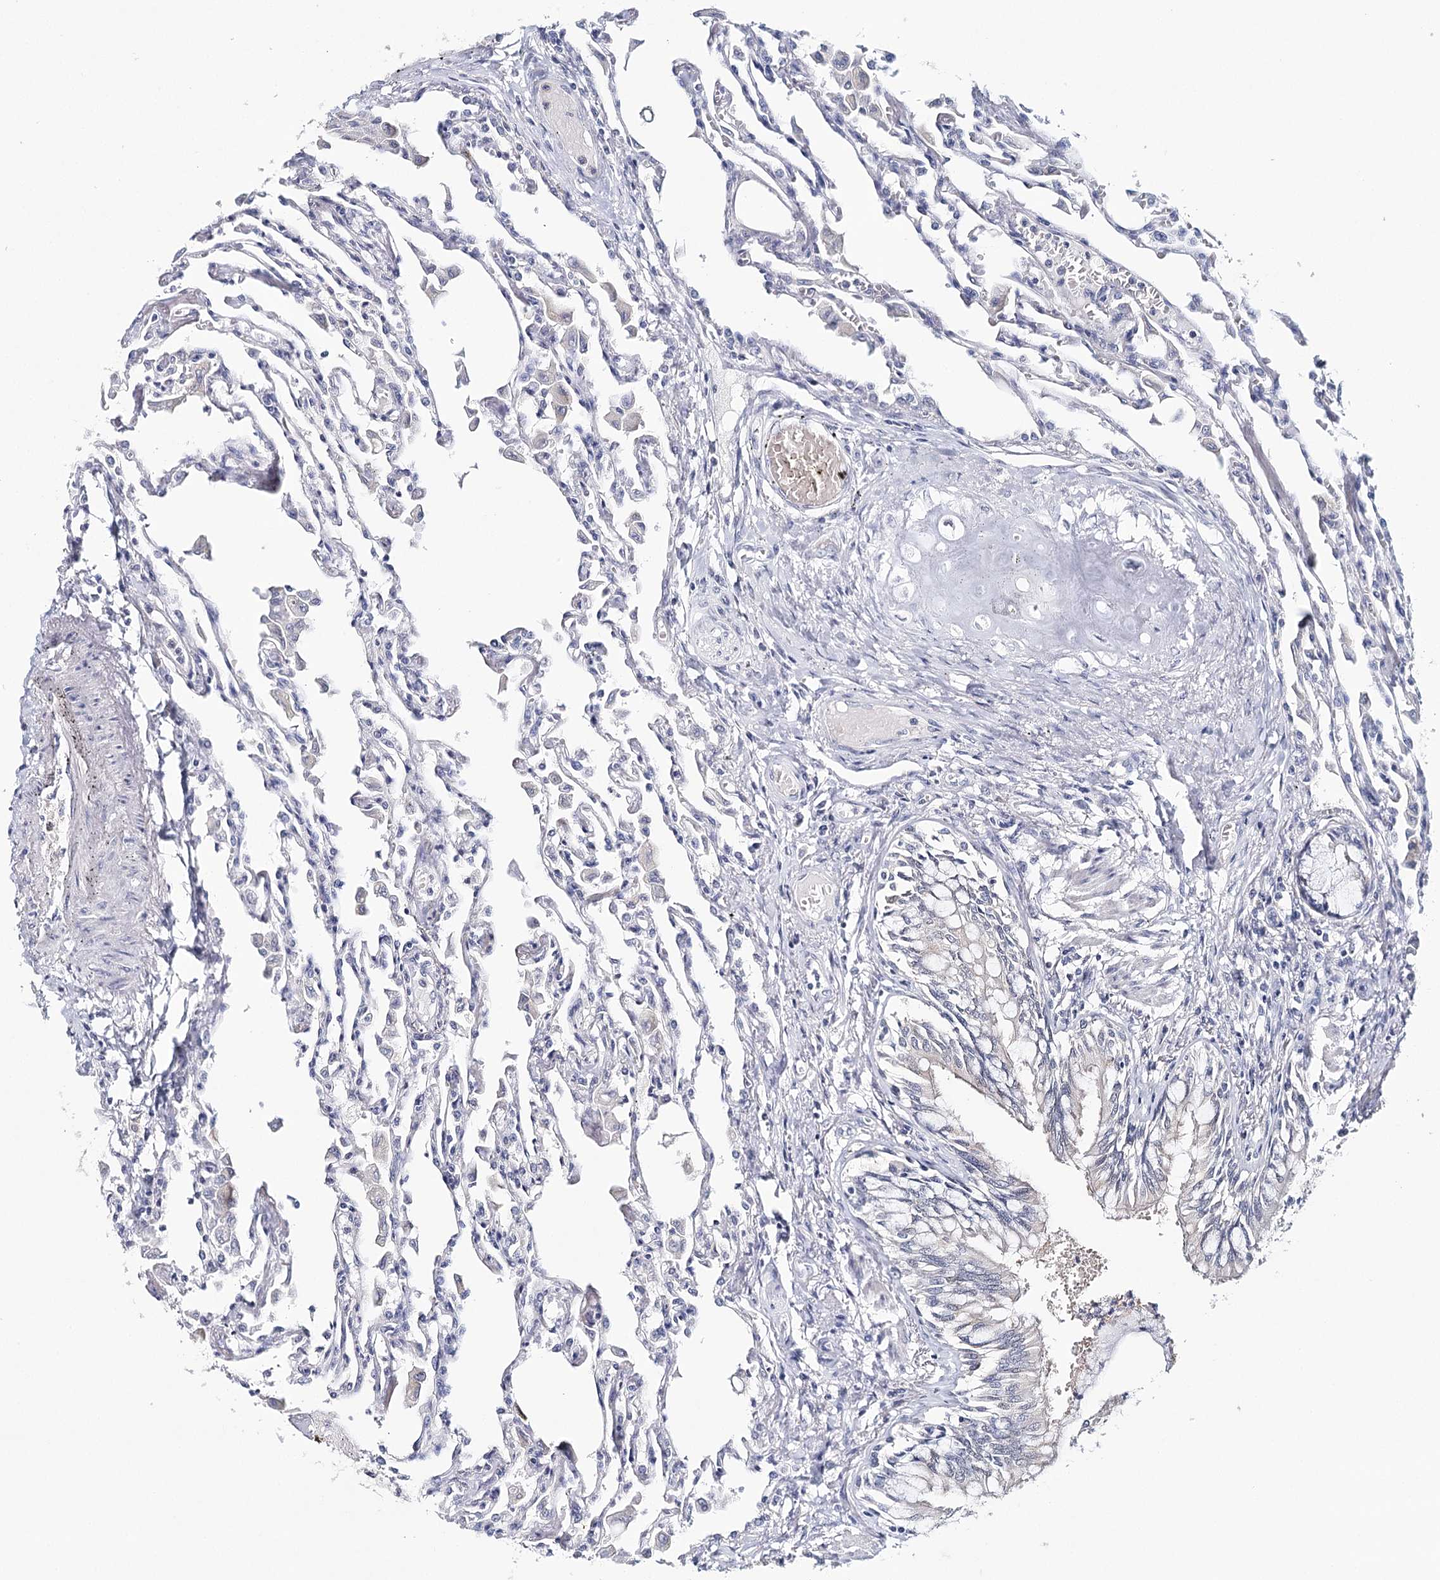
{"staining": {"intensity": "negative", "quantity": "none", "location": "none"}, "tissue": "lung", "cell_type": "Alveolar cells", "image_type": "normal", "snomed": [{"axis": "morphology", "description": "Normal tissue, NOS"}, {"axis": "topography", "description": "Bronchus"}, {"axis": "topography", "description": "Lung"}], "caption": "Photomicrograph shows no protein staining in alveolar cells of normal lung.", "gene": "HSPA4L", "patient": {"sex": "female", "age": 49}}